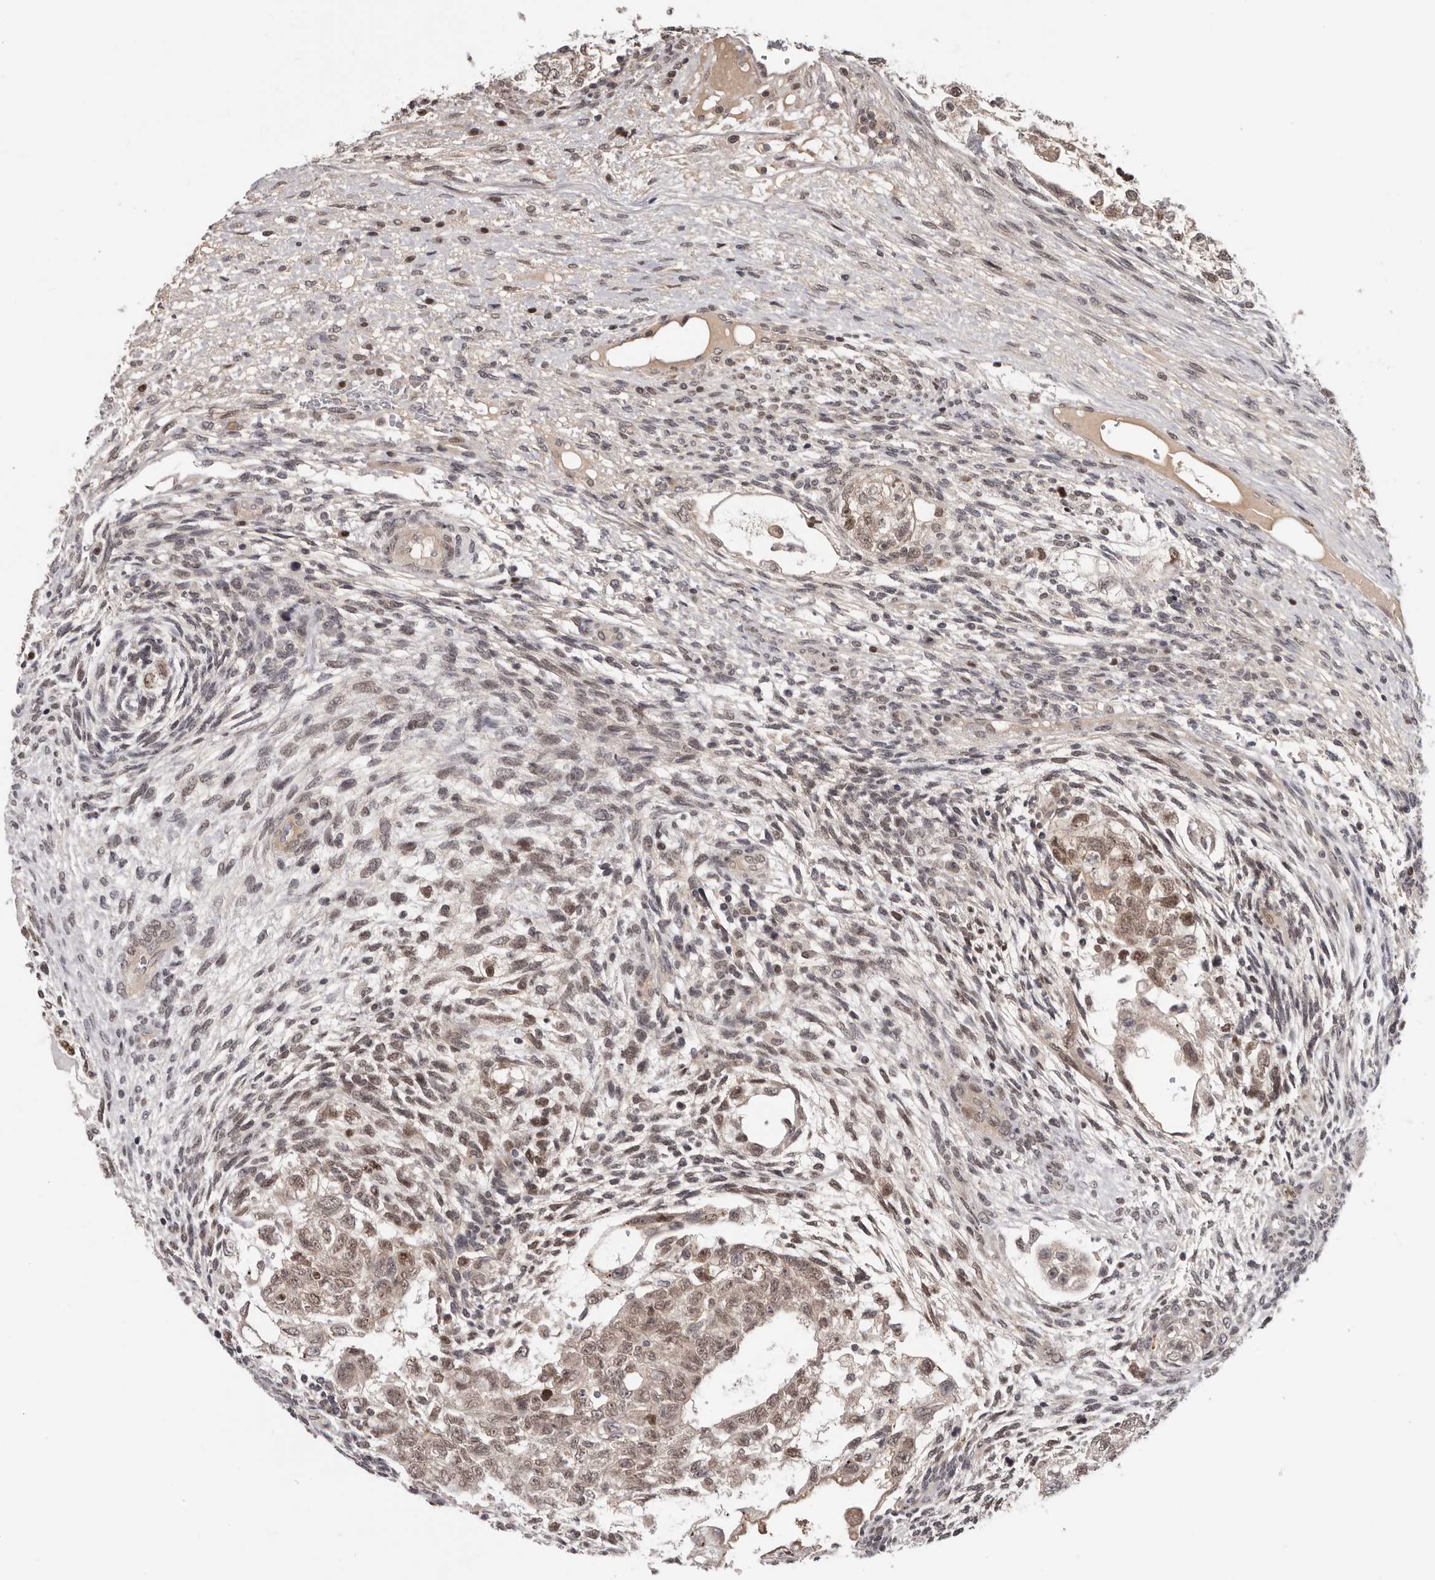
{"staining": {"intensity": "weak", "quantity": ">75%", "location": "cytoplasmic/membranous,nuclear"}, "tissue": "testis cancer", "cell_type": "Tumor cells", "image_type": "cancer", "snomed": [{"axis": "morphology", "description": "Carcinoma, Embryonal, NOS"}, {"axis": "topography", "description": "Testis"}], "caption": "Tumor cells exhibit low levels of weak cytoplasmic/membranous and nuclear staining in approximately >75% of cells in human testis cancer. The staining was performed using DAB (3,3'-diaminobenzidine), with brown indicating positive protein expression. Nuclei are stained blue with hematoxylin.", "gene": "TBX5", "patient": {"sex": "male", "age": 37}}